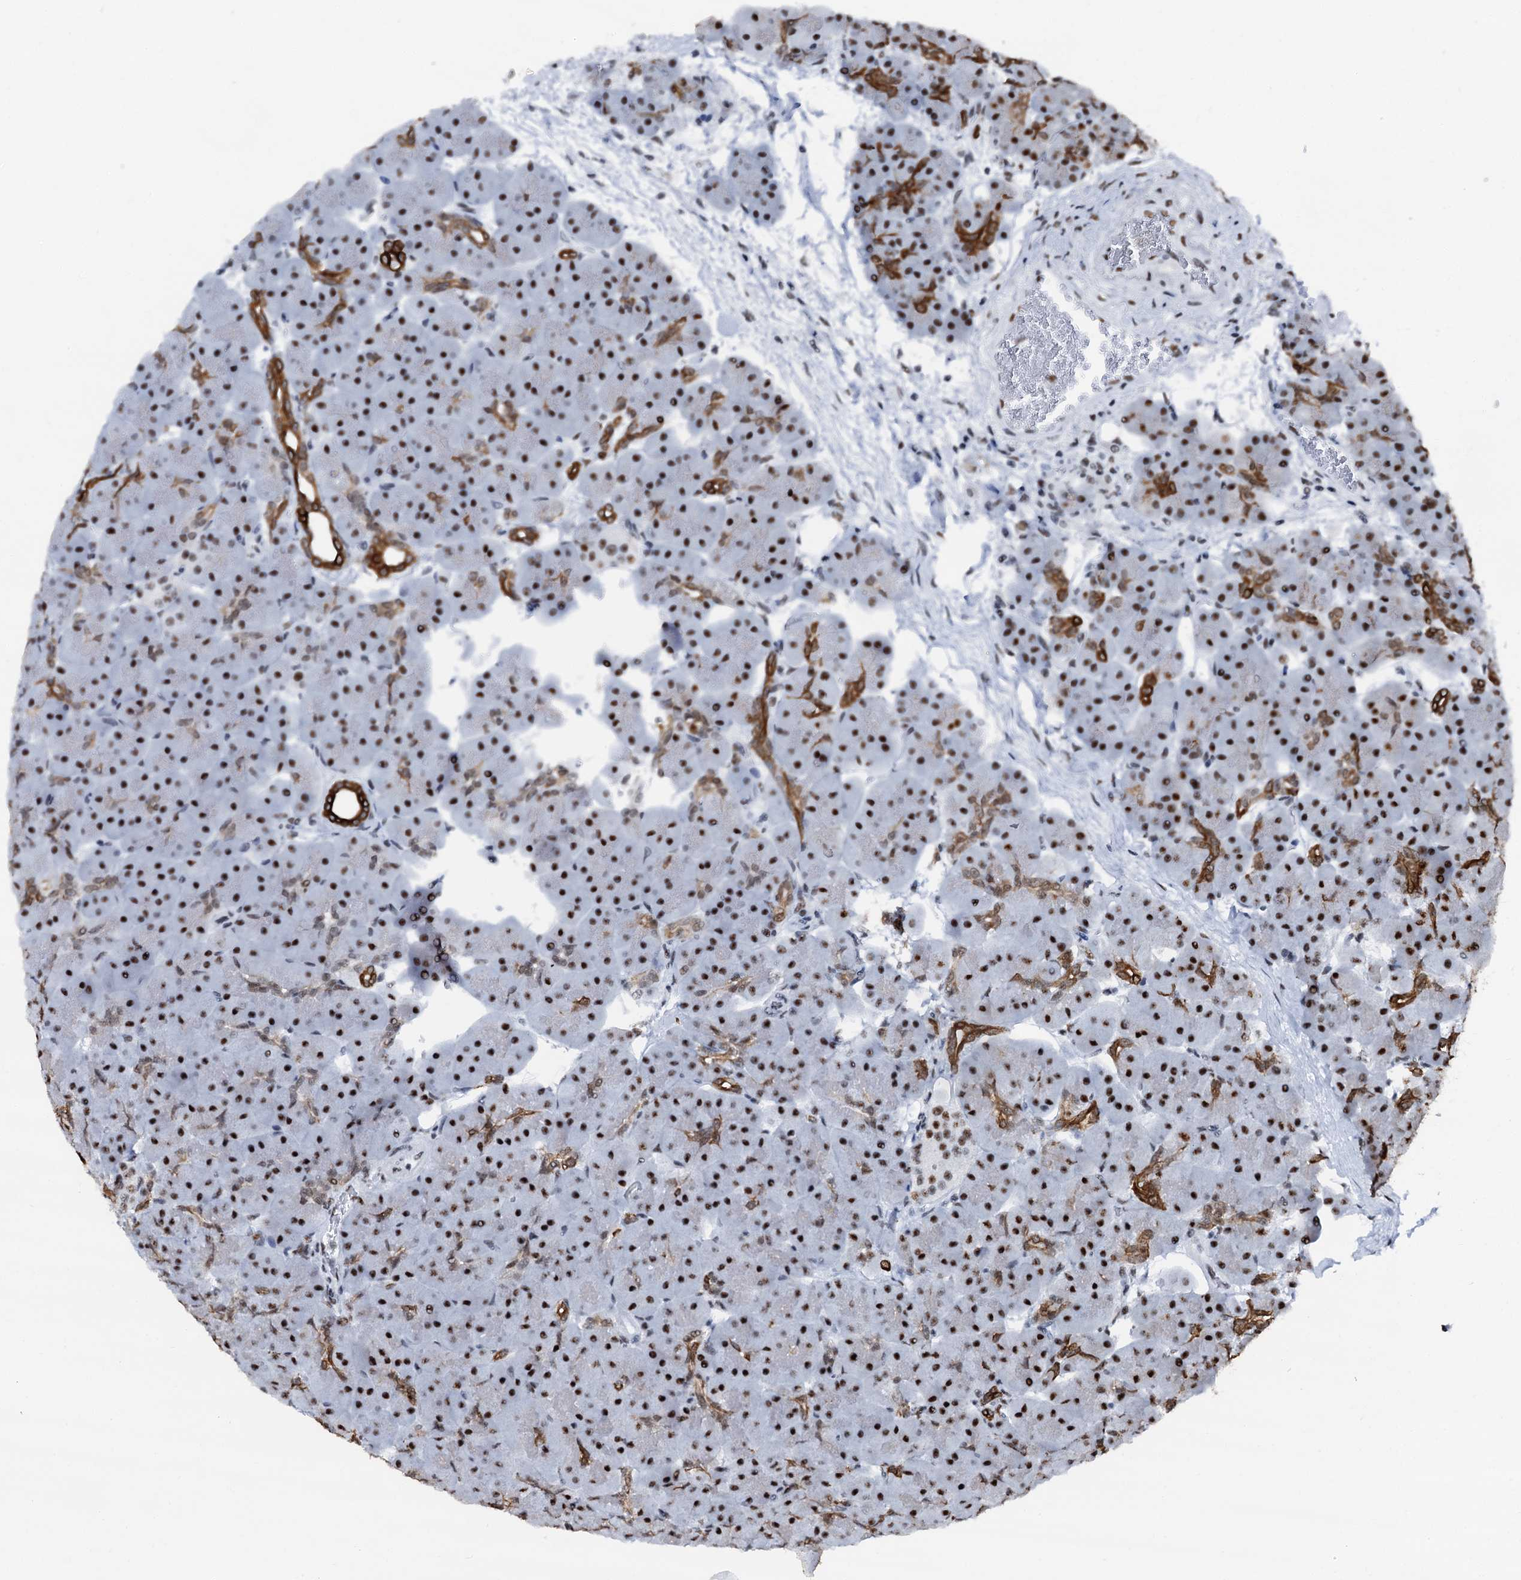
{"staining": {"intensity": "strong", "quantity": "25%-75%", "location": "cytoplasmic/membranous,nuclear"}, "tissue": "pancreas", "cell_type": "Exocrine glandular cells", "image_type": "normal", "snomed": [{"axis": "morphology", "description": "Normal tissue, NOS"}, {"axis": "topography", "description": "Pancreas"}], "caption": "High-power microscopy captured an IHC image of unremarkable pancreas, revealing strong cytoplasmic/membranous,nuclear expression in approximately 25%-75% of exocrine glandular cells.", "gene": "DDX23", "patient": {"sex": "male", "age": 66}}